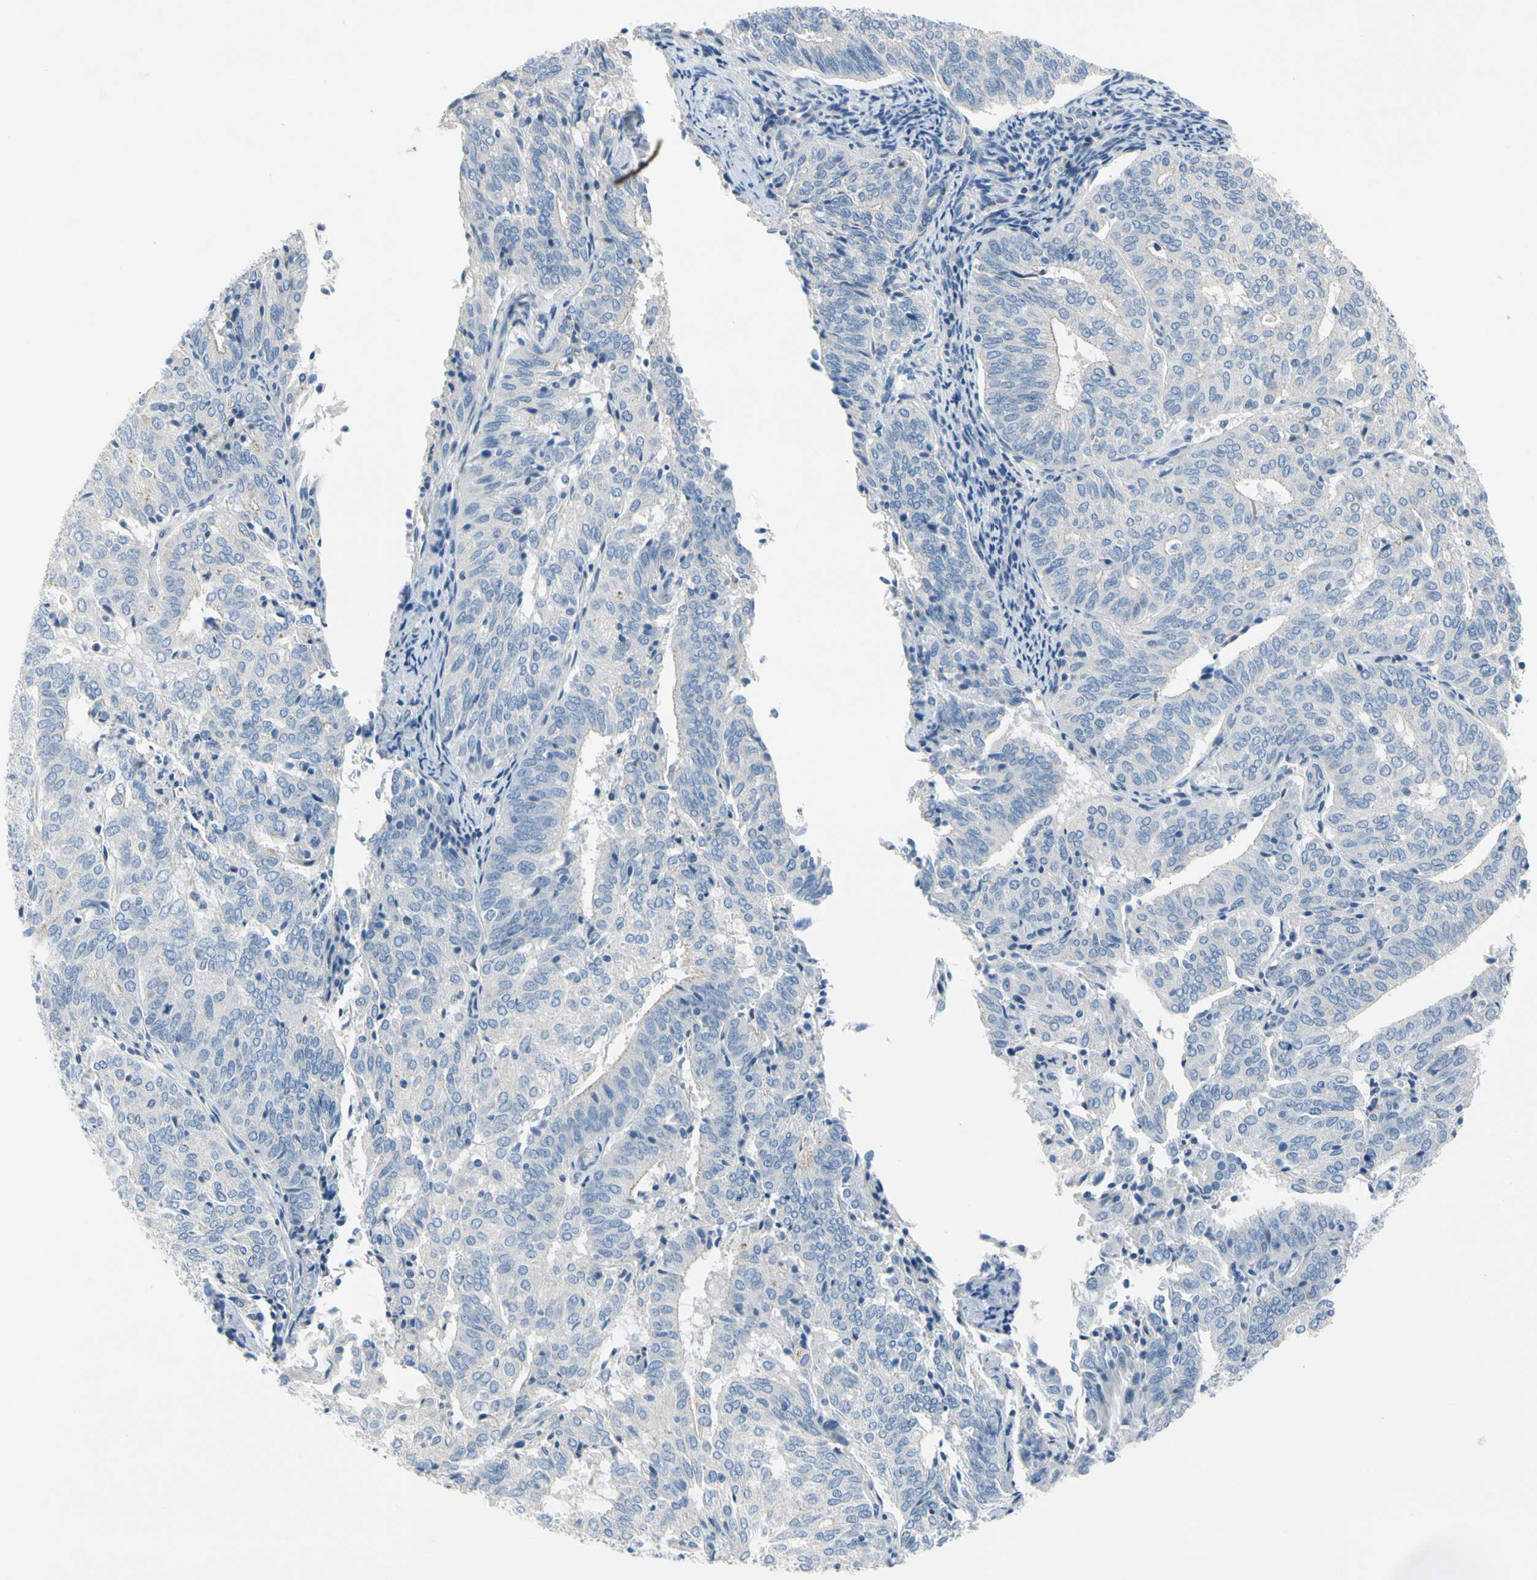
{"staining": {"intensity": "negative", "quantity": "none", "location": "none"}, "tissue": "endometrial cancer", "cell_type": "Tumor cells", "image_type": "cancer", "snomed": [{"axis": "morphology", "description": "Adenocarcinoma, NOS"}, {"axis": "topography", "description": "Uterus"}], "caption": "Immunohistochemistry image of neoplastic tissue: endometrial adenocarcinoma stained with DAB (3,3'-diaminobenzidine) demonstrates no significant protein expression in tumor cells.", "gene": "CA14", "patient": {"sex": "female", "age": 60}}